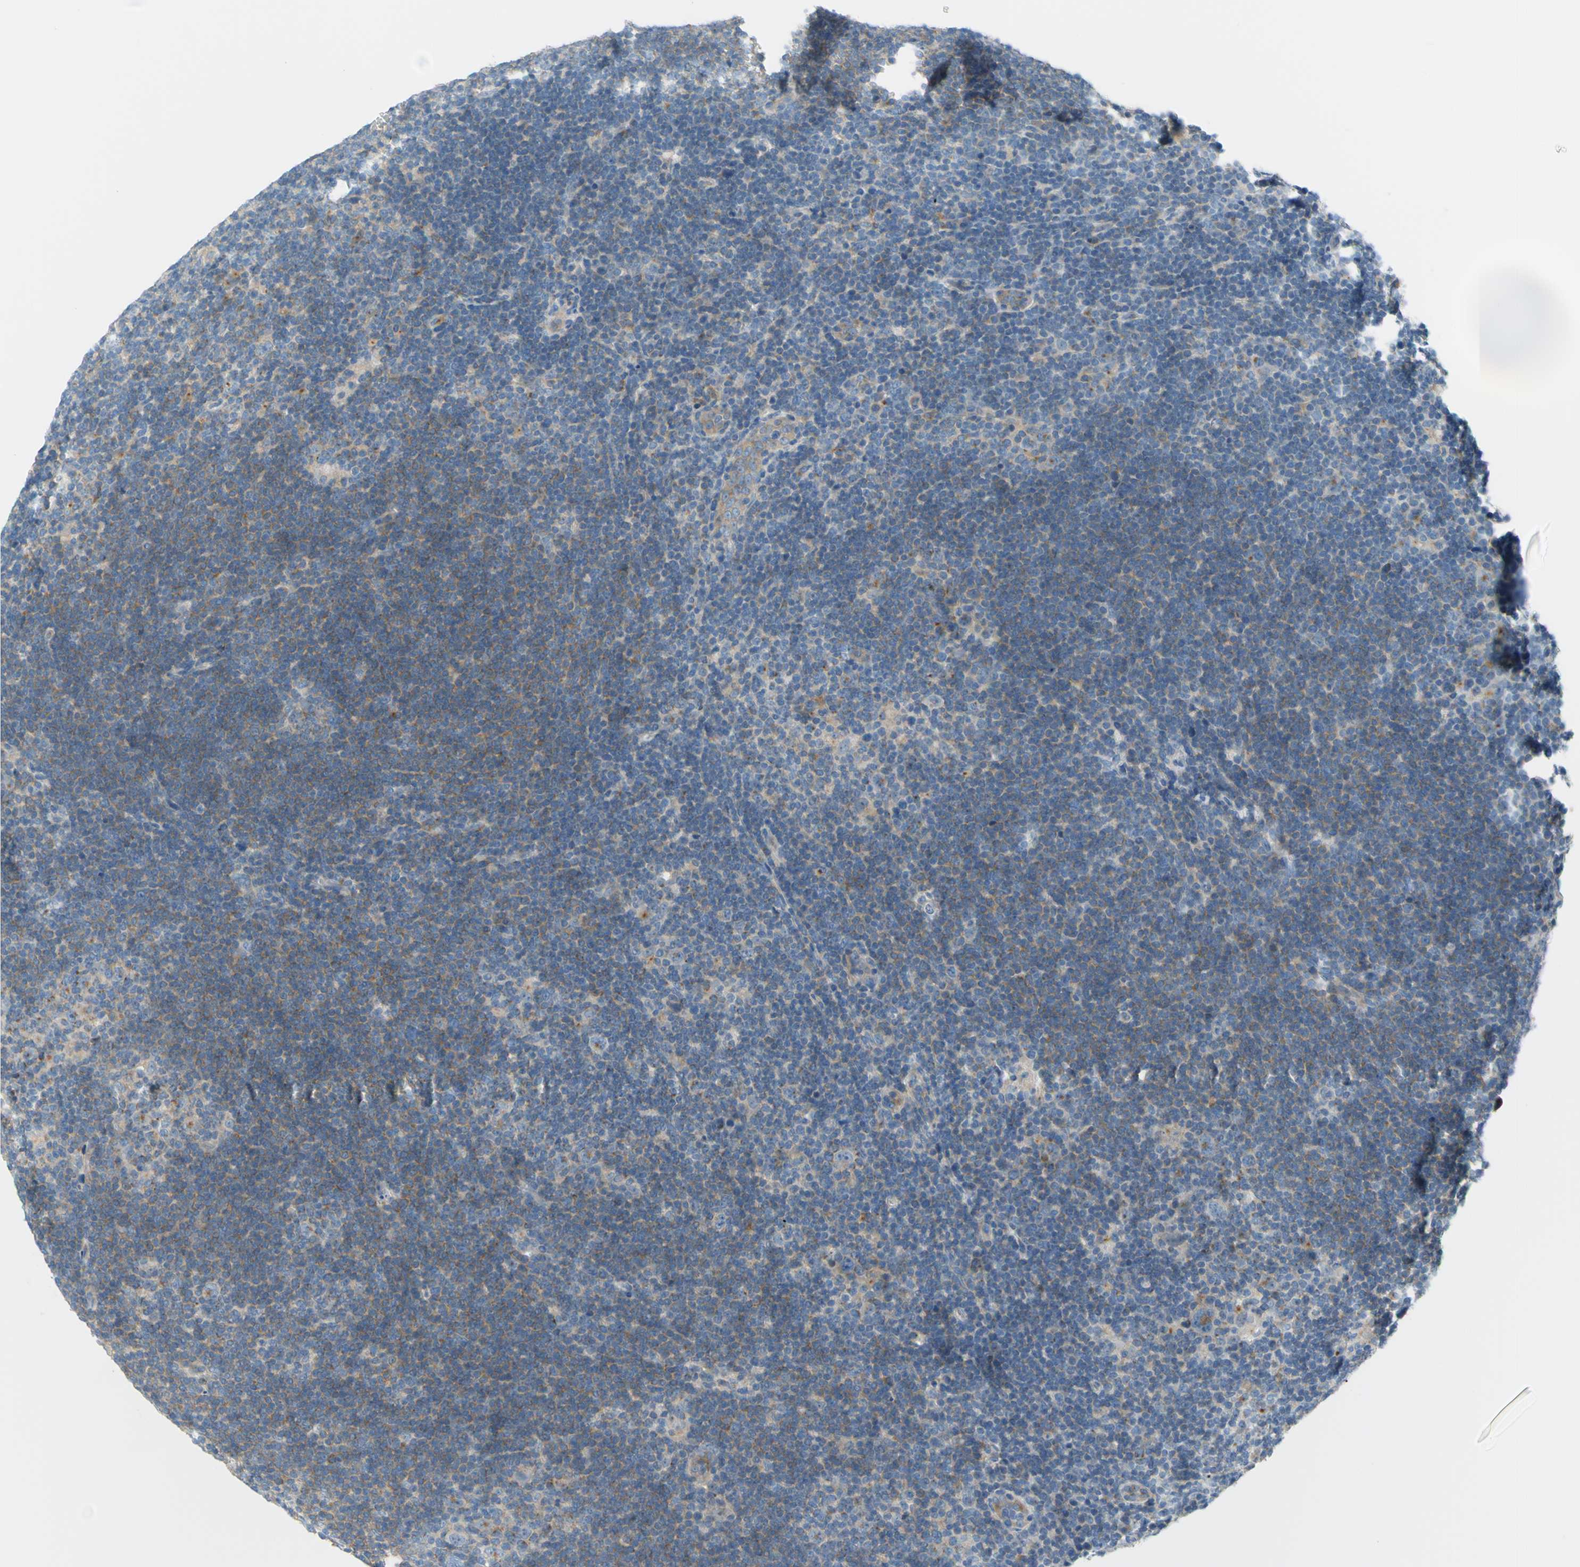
{"staining": {"intensity": "negative", "quantity": "none", "location": "none"}, "tissue": "lymphoma", "cell_type": "Tumor cells", "image_type": "cancer", "snomed": [{"axis": "morphology", "description": "Hodgkin's disease, NOS"}, {"axis": "topography", "description": "Lymph node"}], "caption": "Hodgkin's disease was stained to show a protein in brown. There is no significant staining in tumor cells.", "gene": "FRMD4B", "patient": {"sex": "female", "age": 57}}